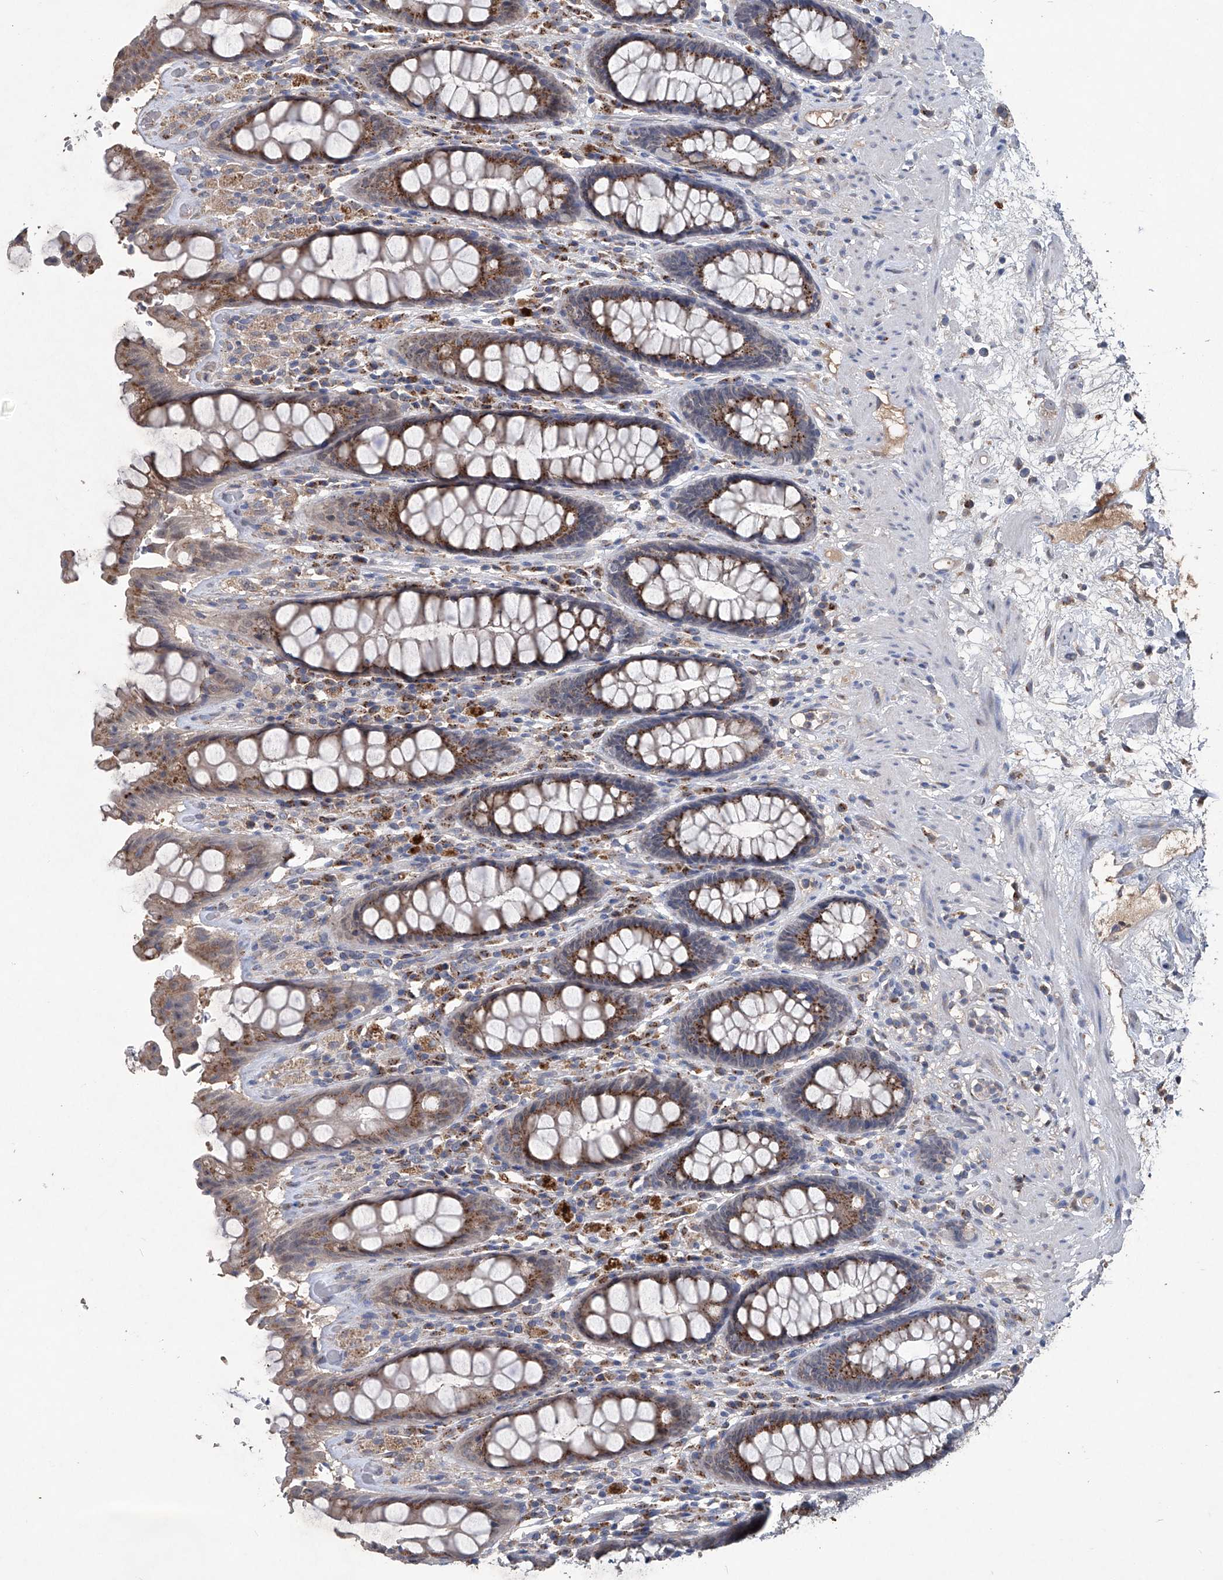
{"staining": {"intensity": "moderate", "quantity": ">75%", "location": "cytoplasmic/membranous"}, "tissue": "rectum", "cell_type": "Glandular cells", "image_type": "normal", "snomed": [{"axis": "morphology", "description": "Normal tissue, NOS"}, {"axis": "topography", "description": "Rectum"}], "caption": "This is a micrograph of immunohistochemistry staining of unremarkable rectum, which shows moderate positivity in the cytoplasmic/membranous of glandular cells.", "gene": "PCSK5", "patient": {"sex": "male", "age": 64}}